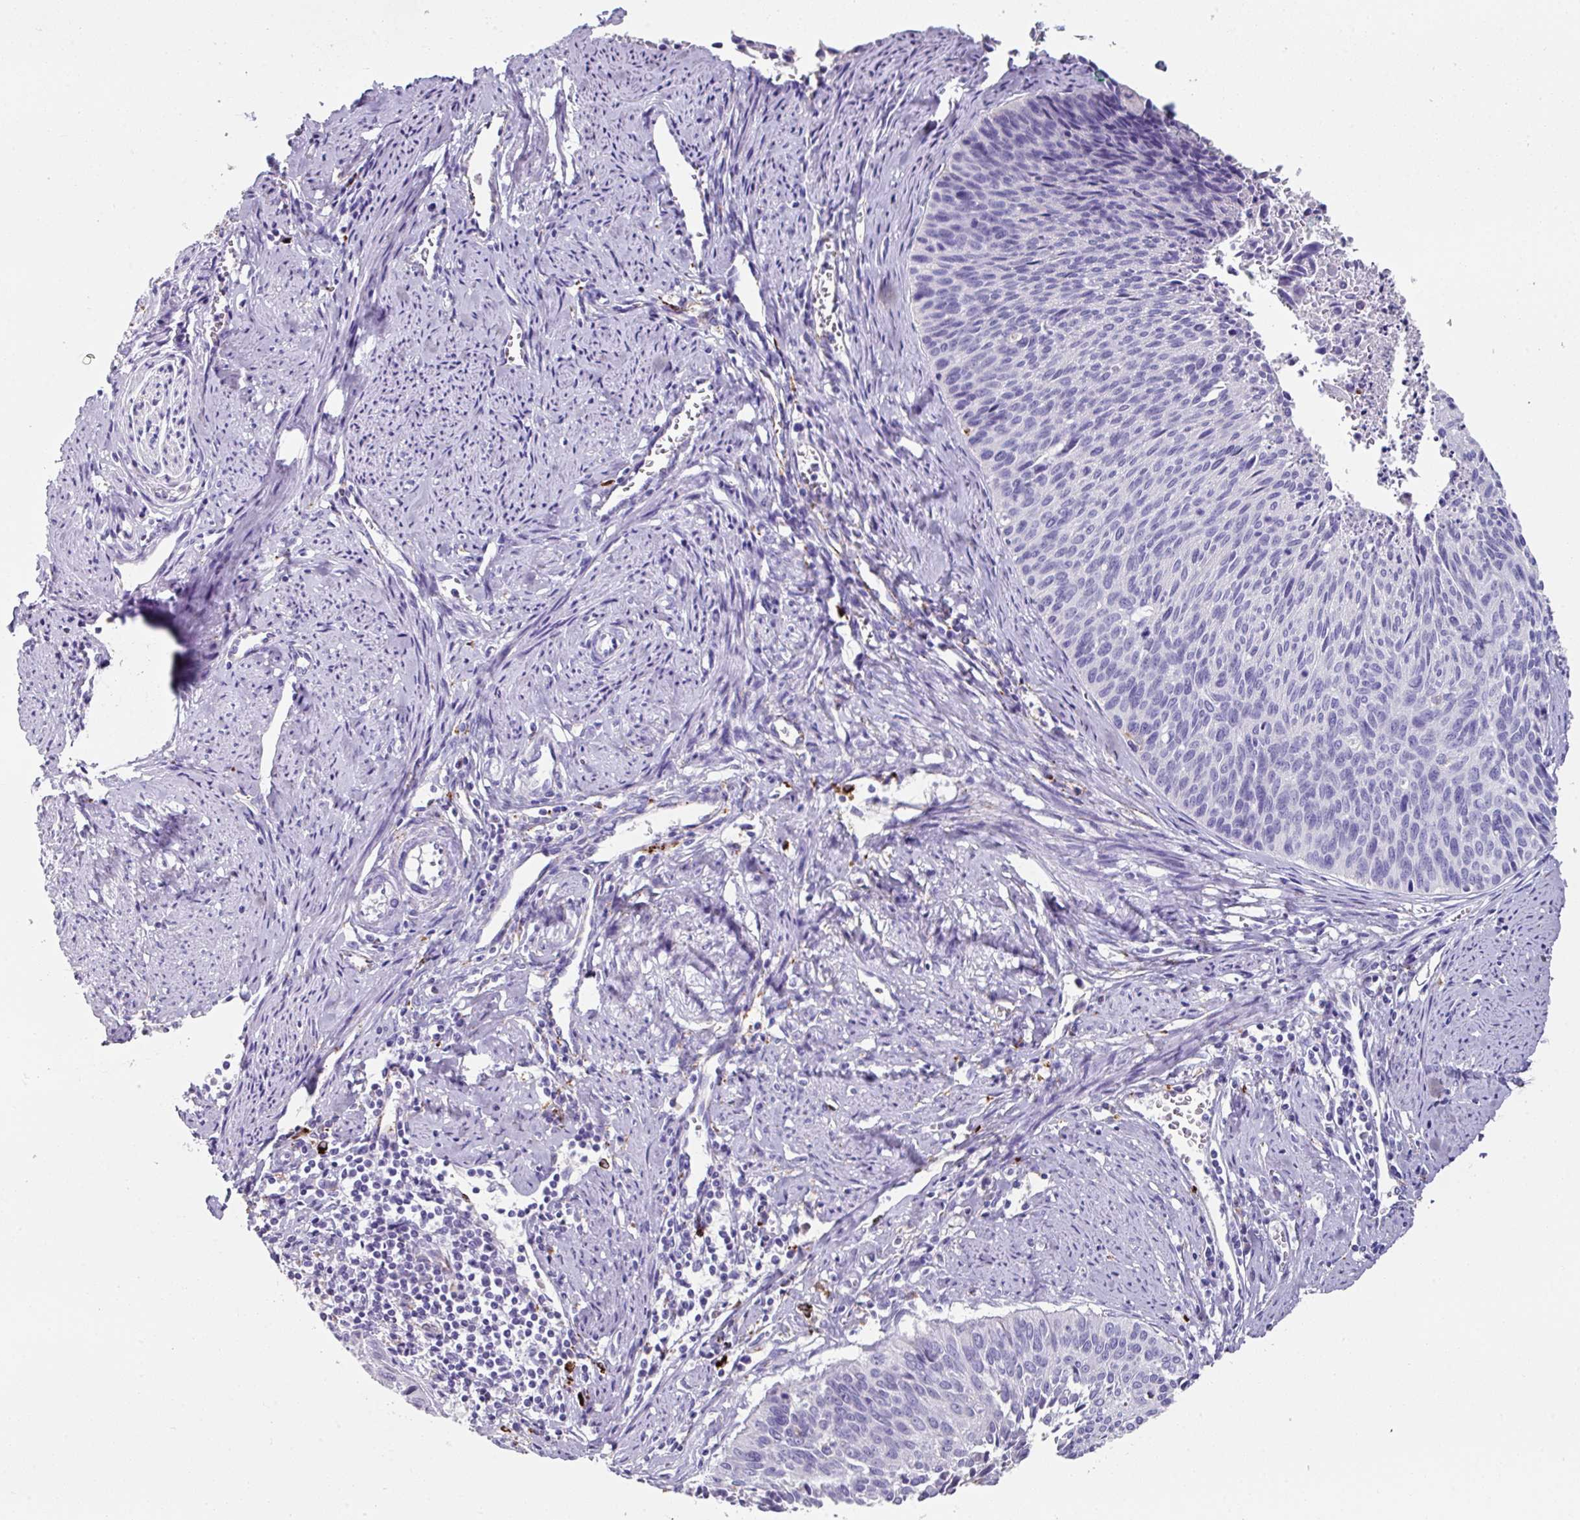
{"staining": {"intensity": "negative", "quantity": "none", "location": "none"}, "tissue": "cervical cancer", "cell_type": "Tumor cells", "image_type": "cancer", "snomed": [{"axis": "morphology", "description": "Squamous cell carcinoma, NOS"}, {"axis": "topography", "description": "Cervix"}], "caption": "Immunohistochemical staining of human cervical cancer (squamous cell carcinoma) shows no significant staining in tumor cells.", "gene": "CPVL", "patient": {"sex": "female", "age": 55}}